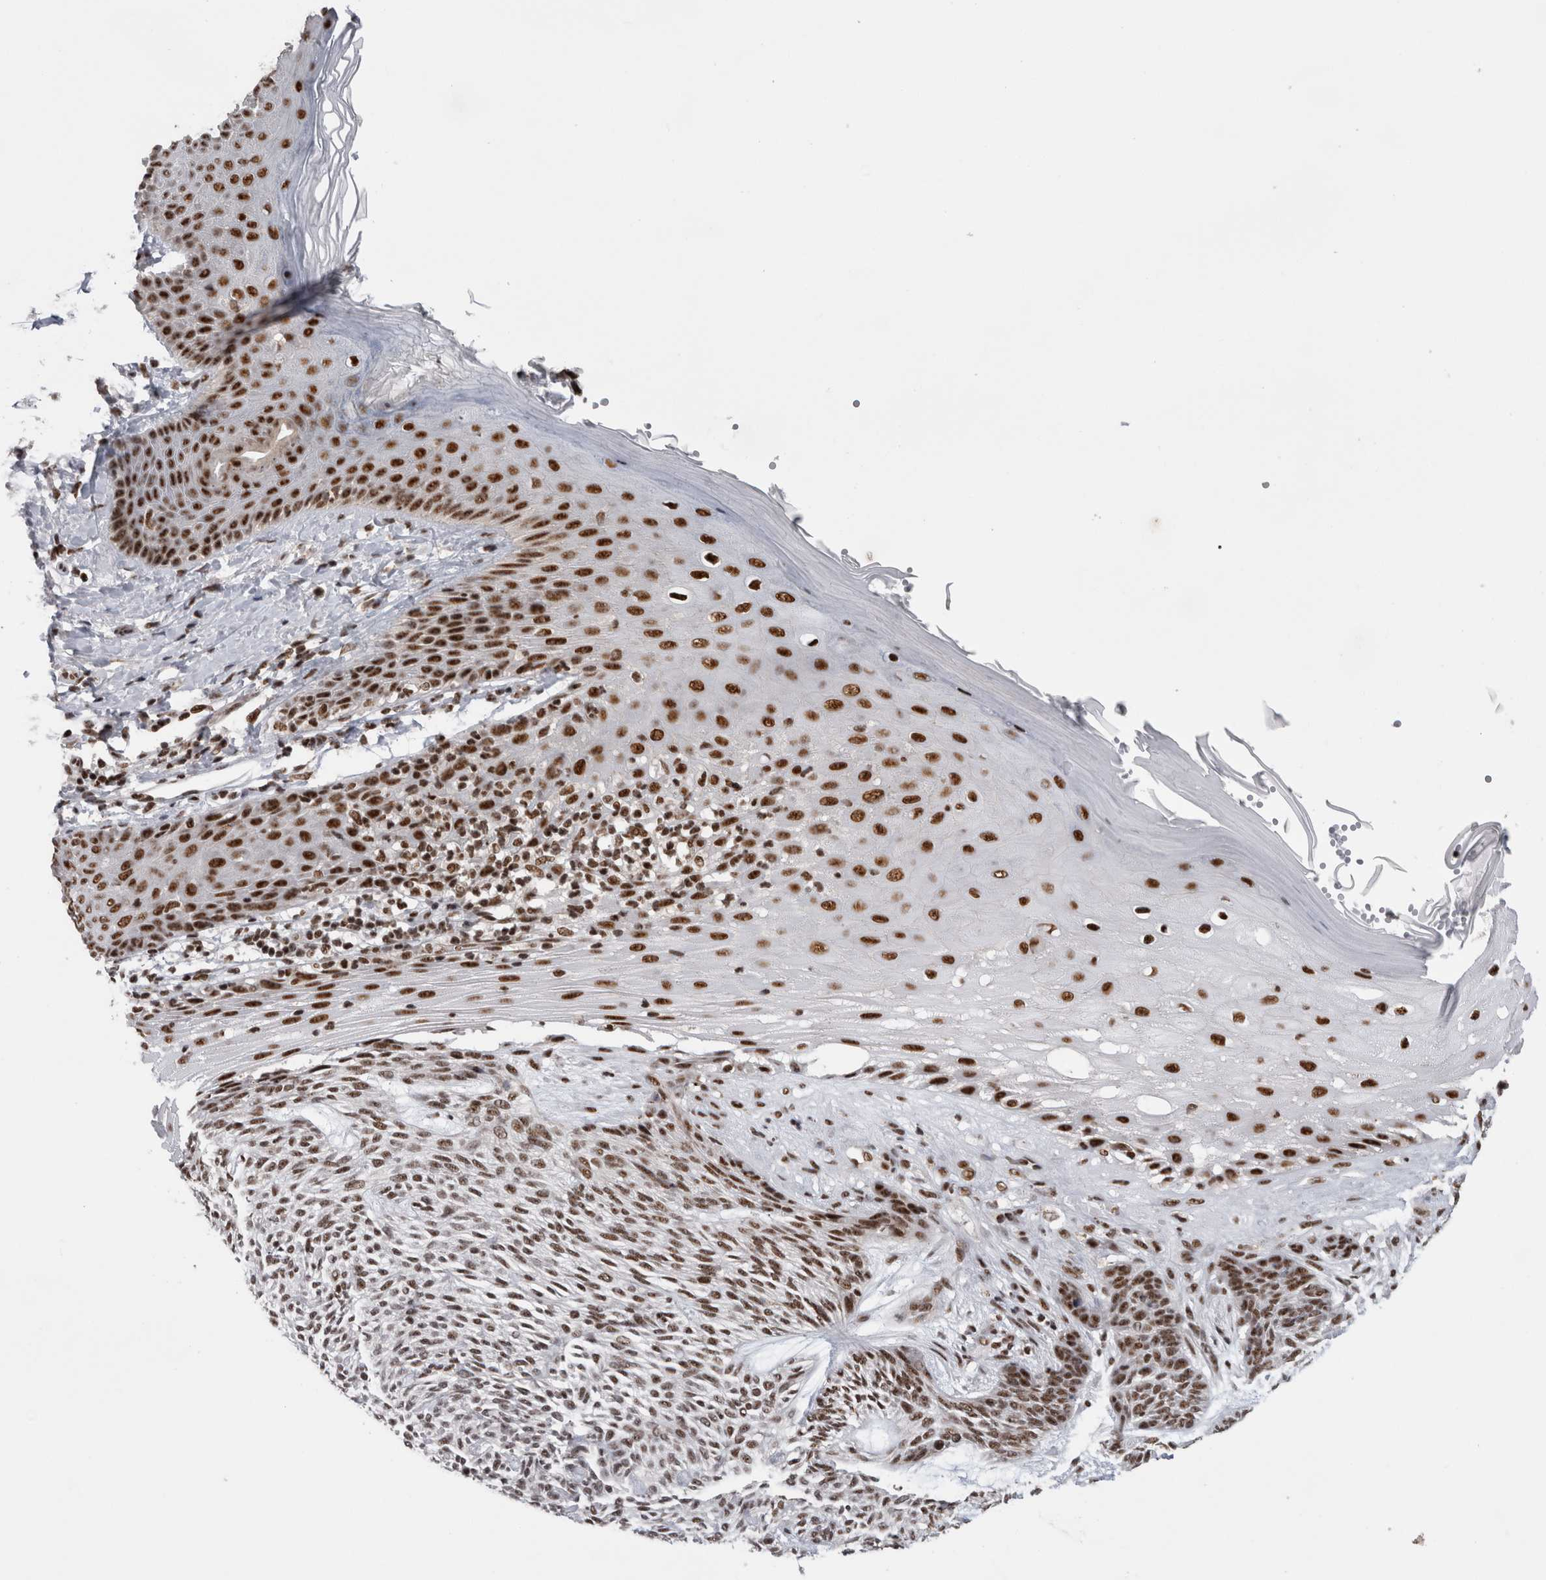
{"staining": {"intensity": "moderate", "quantity": ">75%", "location": "nuclear"}, "tissue": "skin cancer", "cell_type": "Tumor cells", "image_type": "cancer", "snomed": [{"axis": "morphology", "description": "Basal cell carcinoma"}, {"axis": "topography", "description": "Skin"}], "caption": "Protein expression analysis of human skin cancer (basal cell carcinoma) reveals moderate nuclear staining in about >75% of tumor cells.", "gene": "CDK11A", "patient": {"sex": "male", "age": 55}}